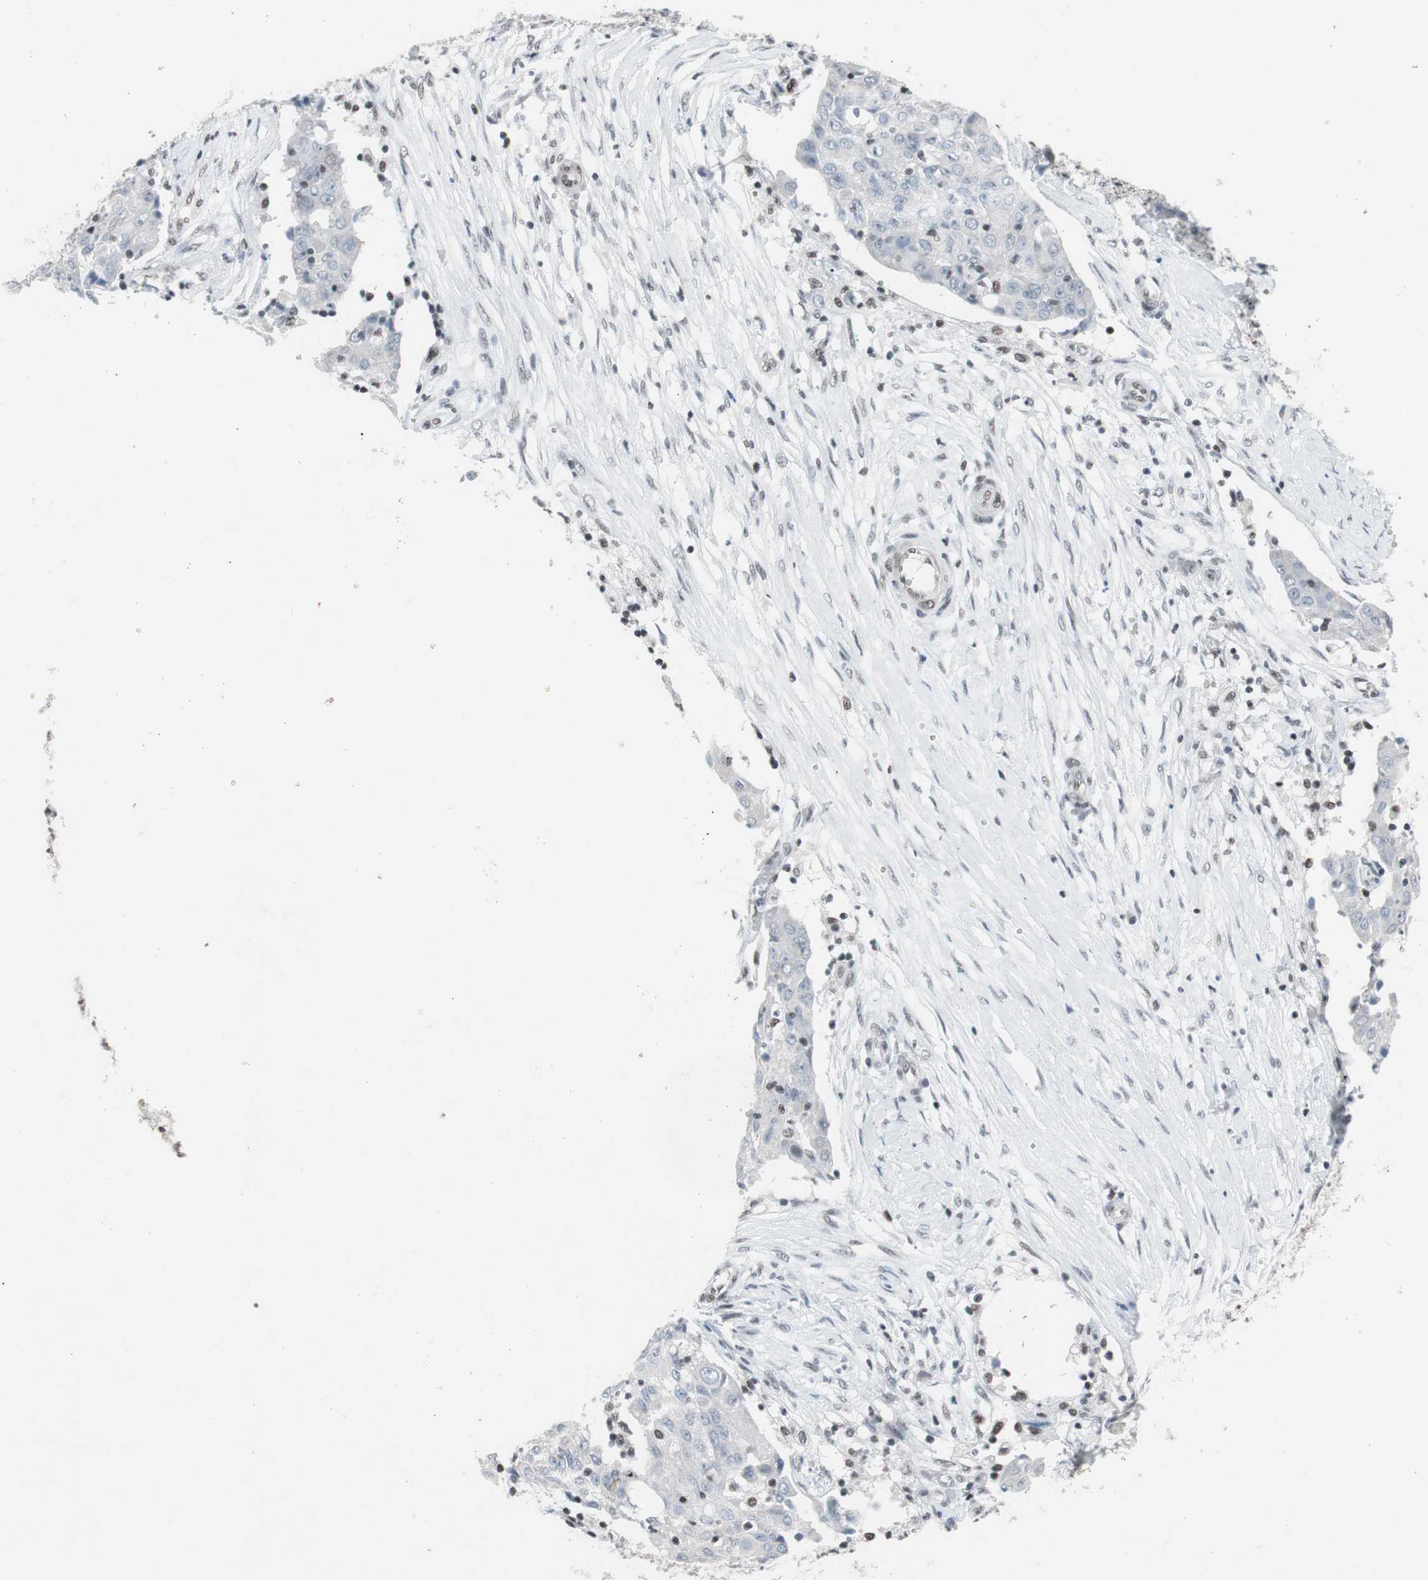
{"staining": {"intensity": "negative", "quantity": "none", "location": "none"}, "tissue": "ovarian cancer", "cell_type": "Tumor cells", "image_type": "cancer", "snomed": [{"axis": "morphology", "description": "Carcinoma, endometroid"}, {"axis": "topography", "description": "Ovary"}], "caption": "This is a micrograph of immunohistochemistry staining of ovarian endometroid carcinoma, which shows no staining in tumor cells. The staining was performed using DAB (3,3'-diaminobenzidine) to visualize the protein expression in brown, while the nuclei were stained in blue with hematoxylin (Magnification: 20x).", "gene": "ARID1A", "patient": {"sex": "female", "age": 42}}